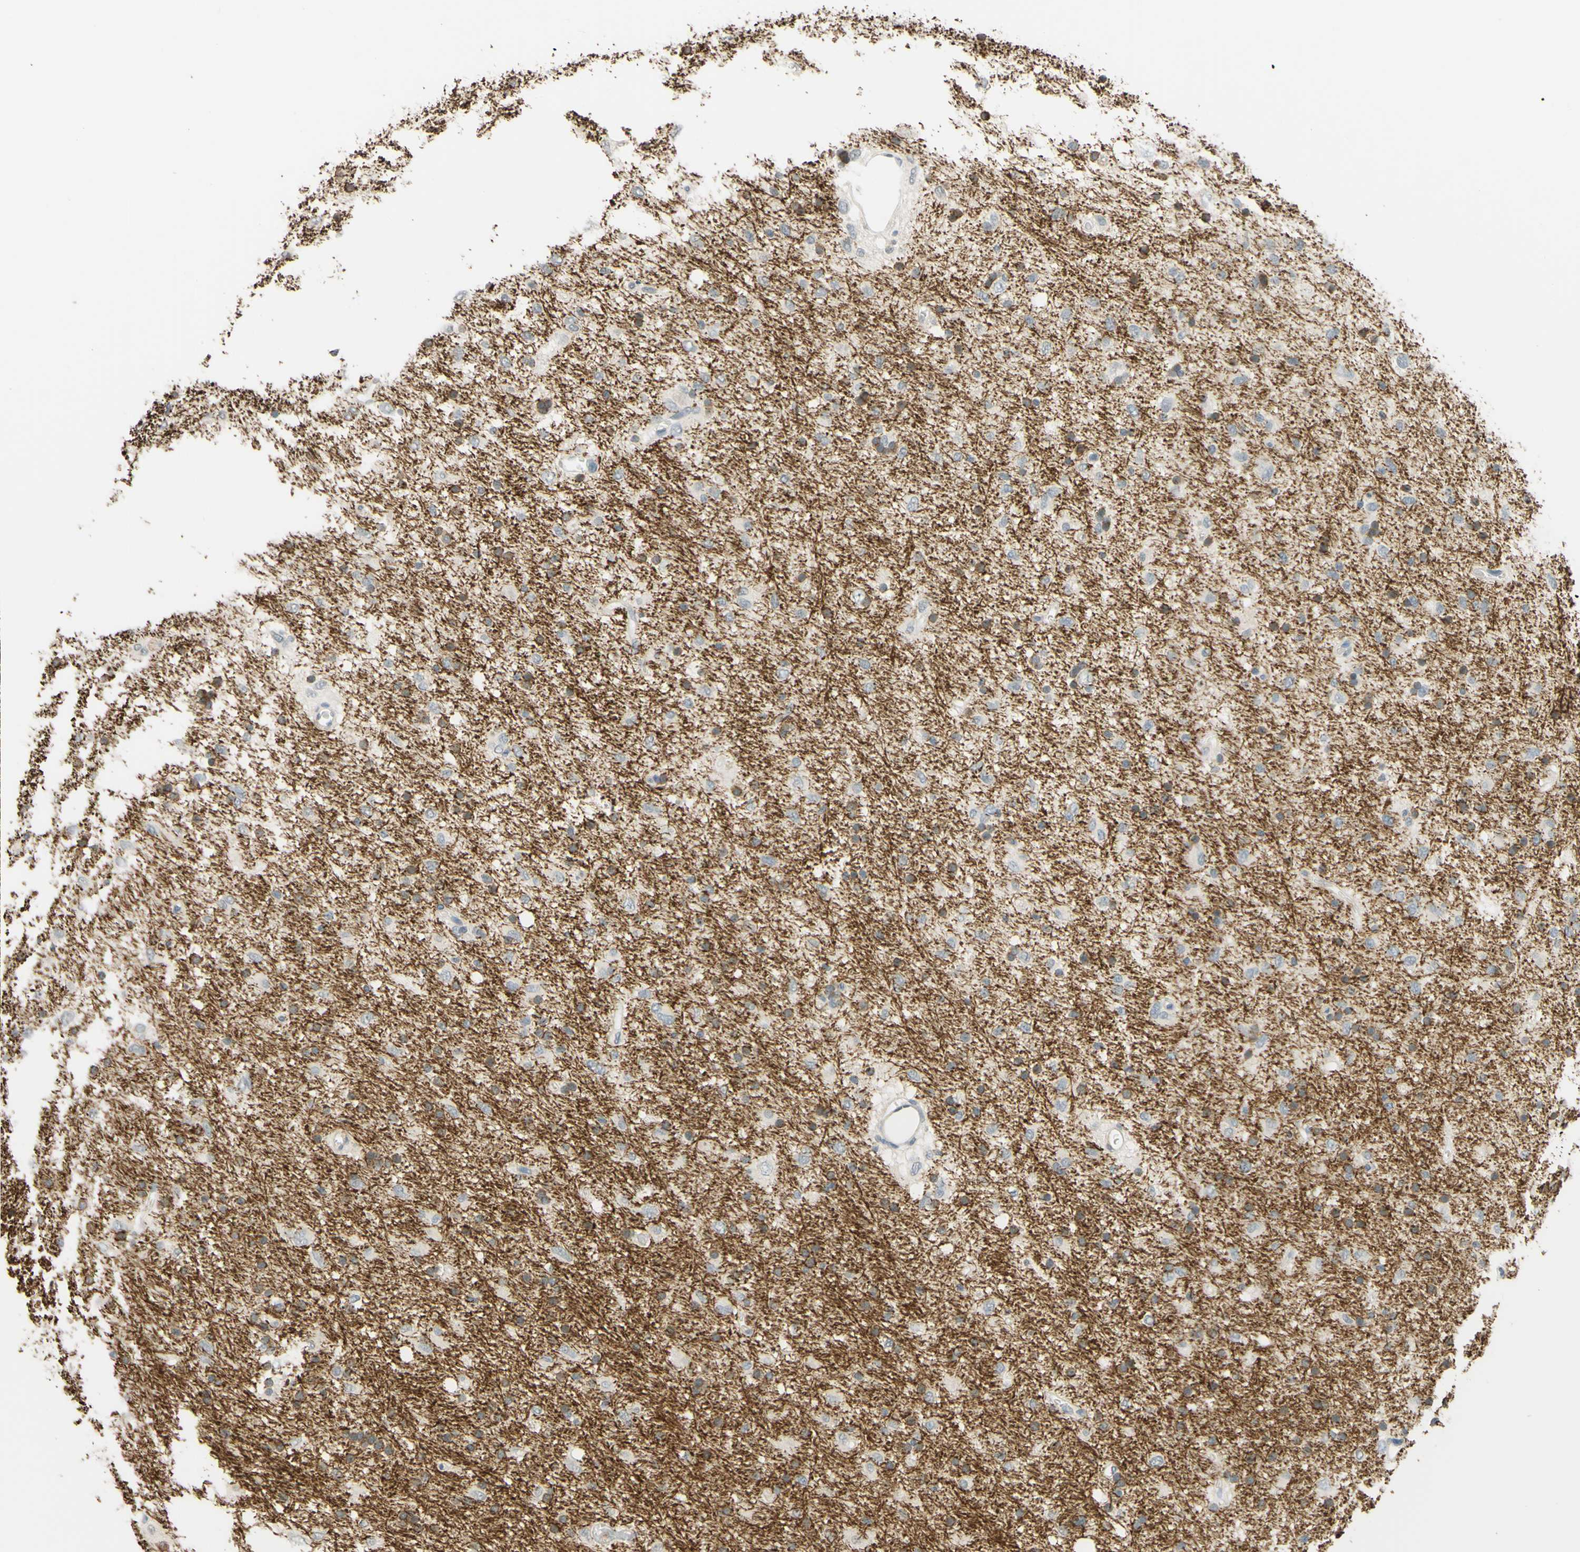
{"staining": {"intensity": "negative", "quantity": "none", "location": "none"}, "tissue": "glioma", "cell_type": "Tumor cells", "image_type": "cancer", "snomed": [{"axis": "morphology", "description": "Glioma, malignant, Low grade"}, {"axis": "topography", "description": "Brain"}], "caption": "DAB immunohistochemical staining of malignant glioma (low-grade) displays no significant expression in tumor cells.", "gene": "MAG", "patient": {"sex": "male", "age": 77}}